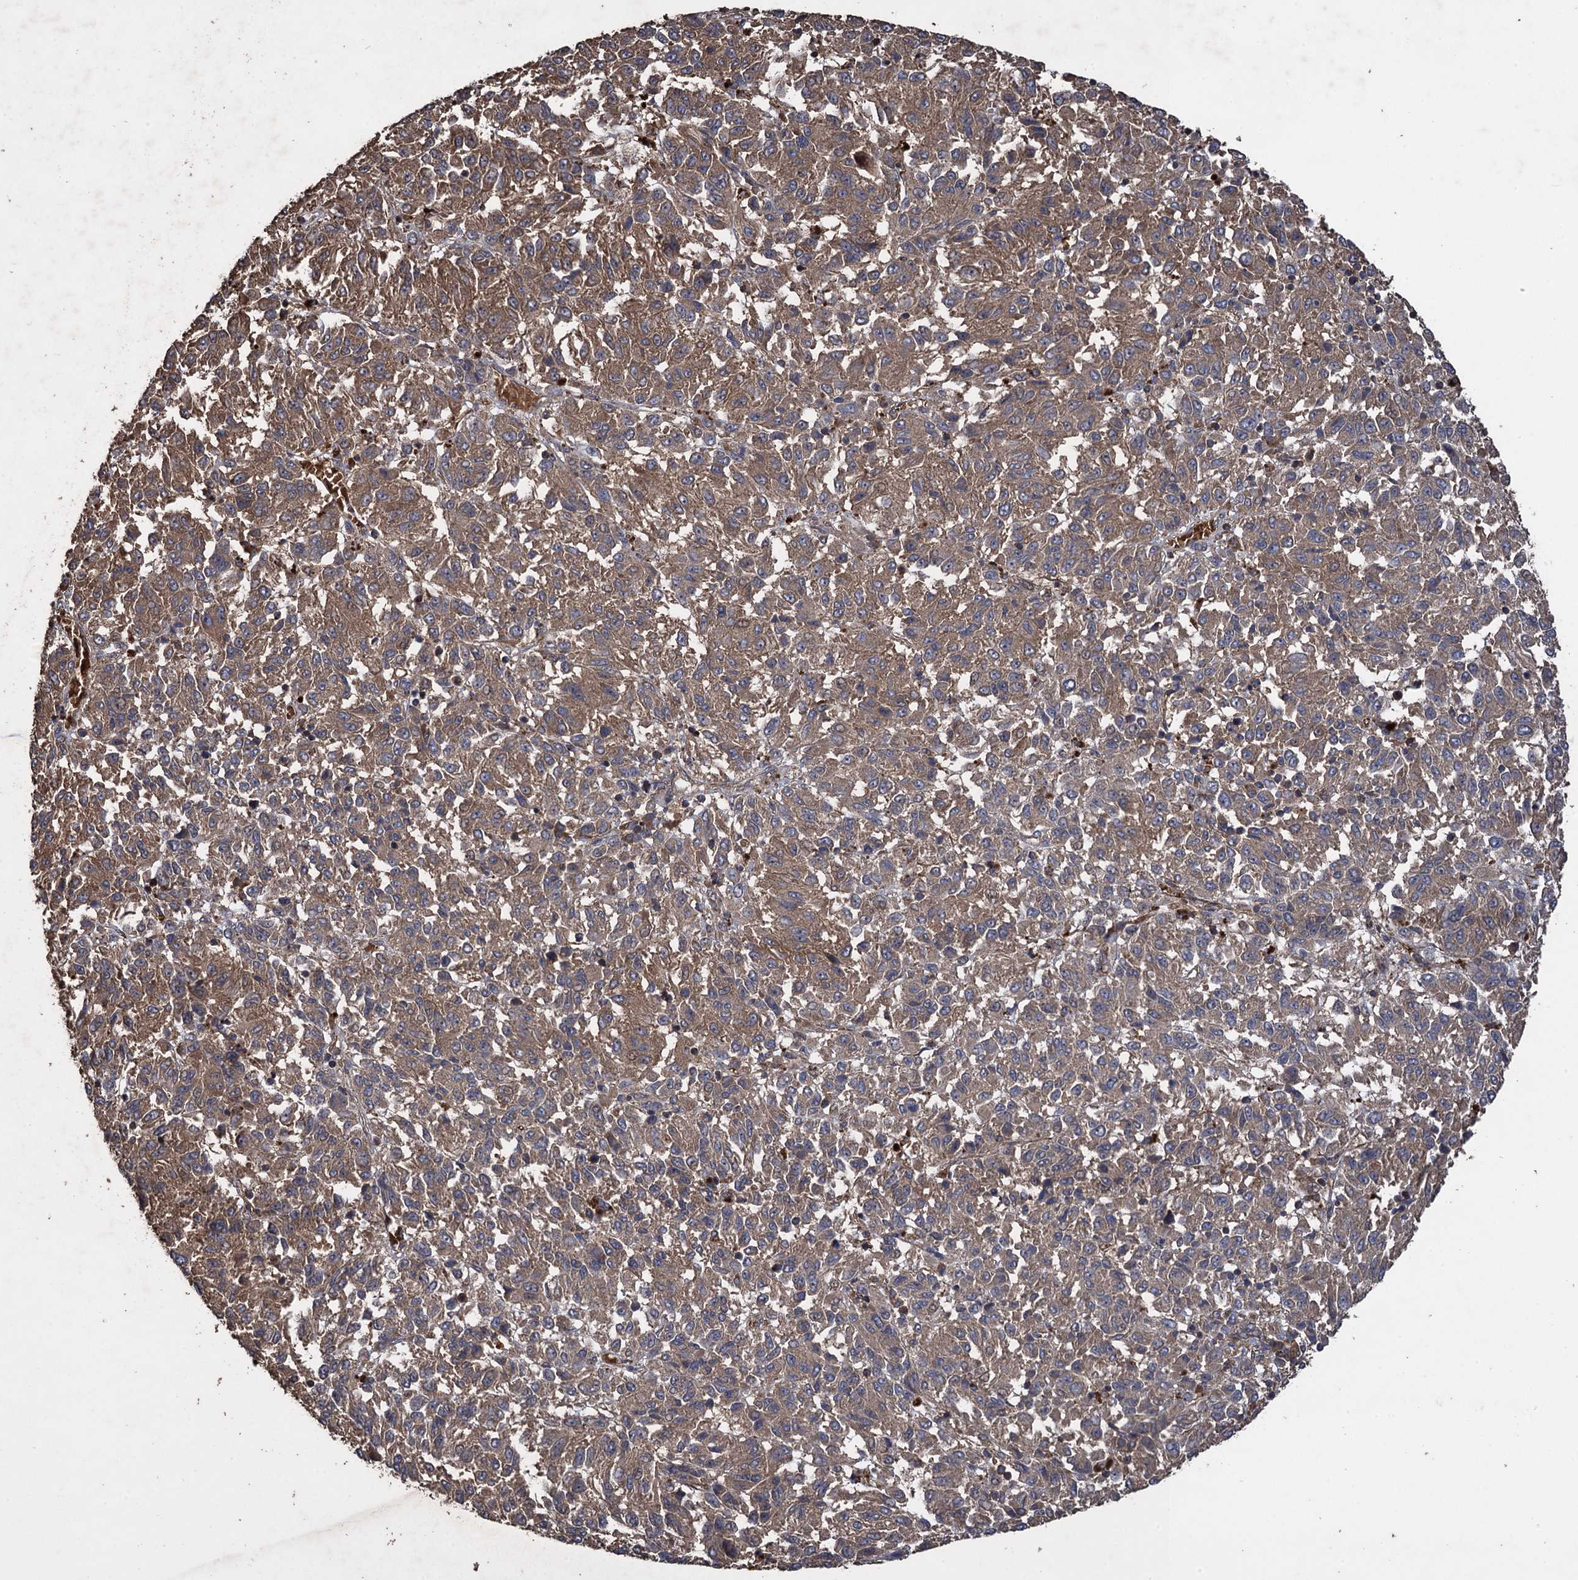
{"staining": {"intensity": "moderate", "quantity": ">75%", "location": "cytoplasmic/membranous"}, "tissue": "melanoma", "cell_type": "Tumor cells", "image_type": "cancer", "snomed": [{"axis": "morphology", "description": "Malignant melanoma, Metastatic site"}, {"axis": "topography", "description": "Lung"}], "caption": "Melanoma stained with immunohistochemistry exhibits moderate cytoplasmic/membranous expression in about >75% of tumor cells.", "gene": "TXNDC11", "patient": {"sex": "male", "age": 64}}